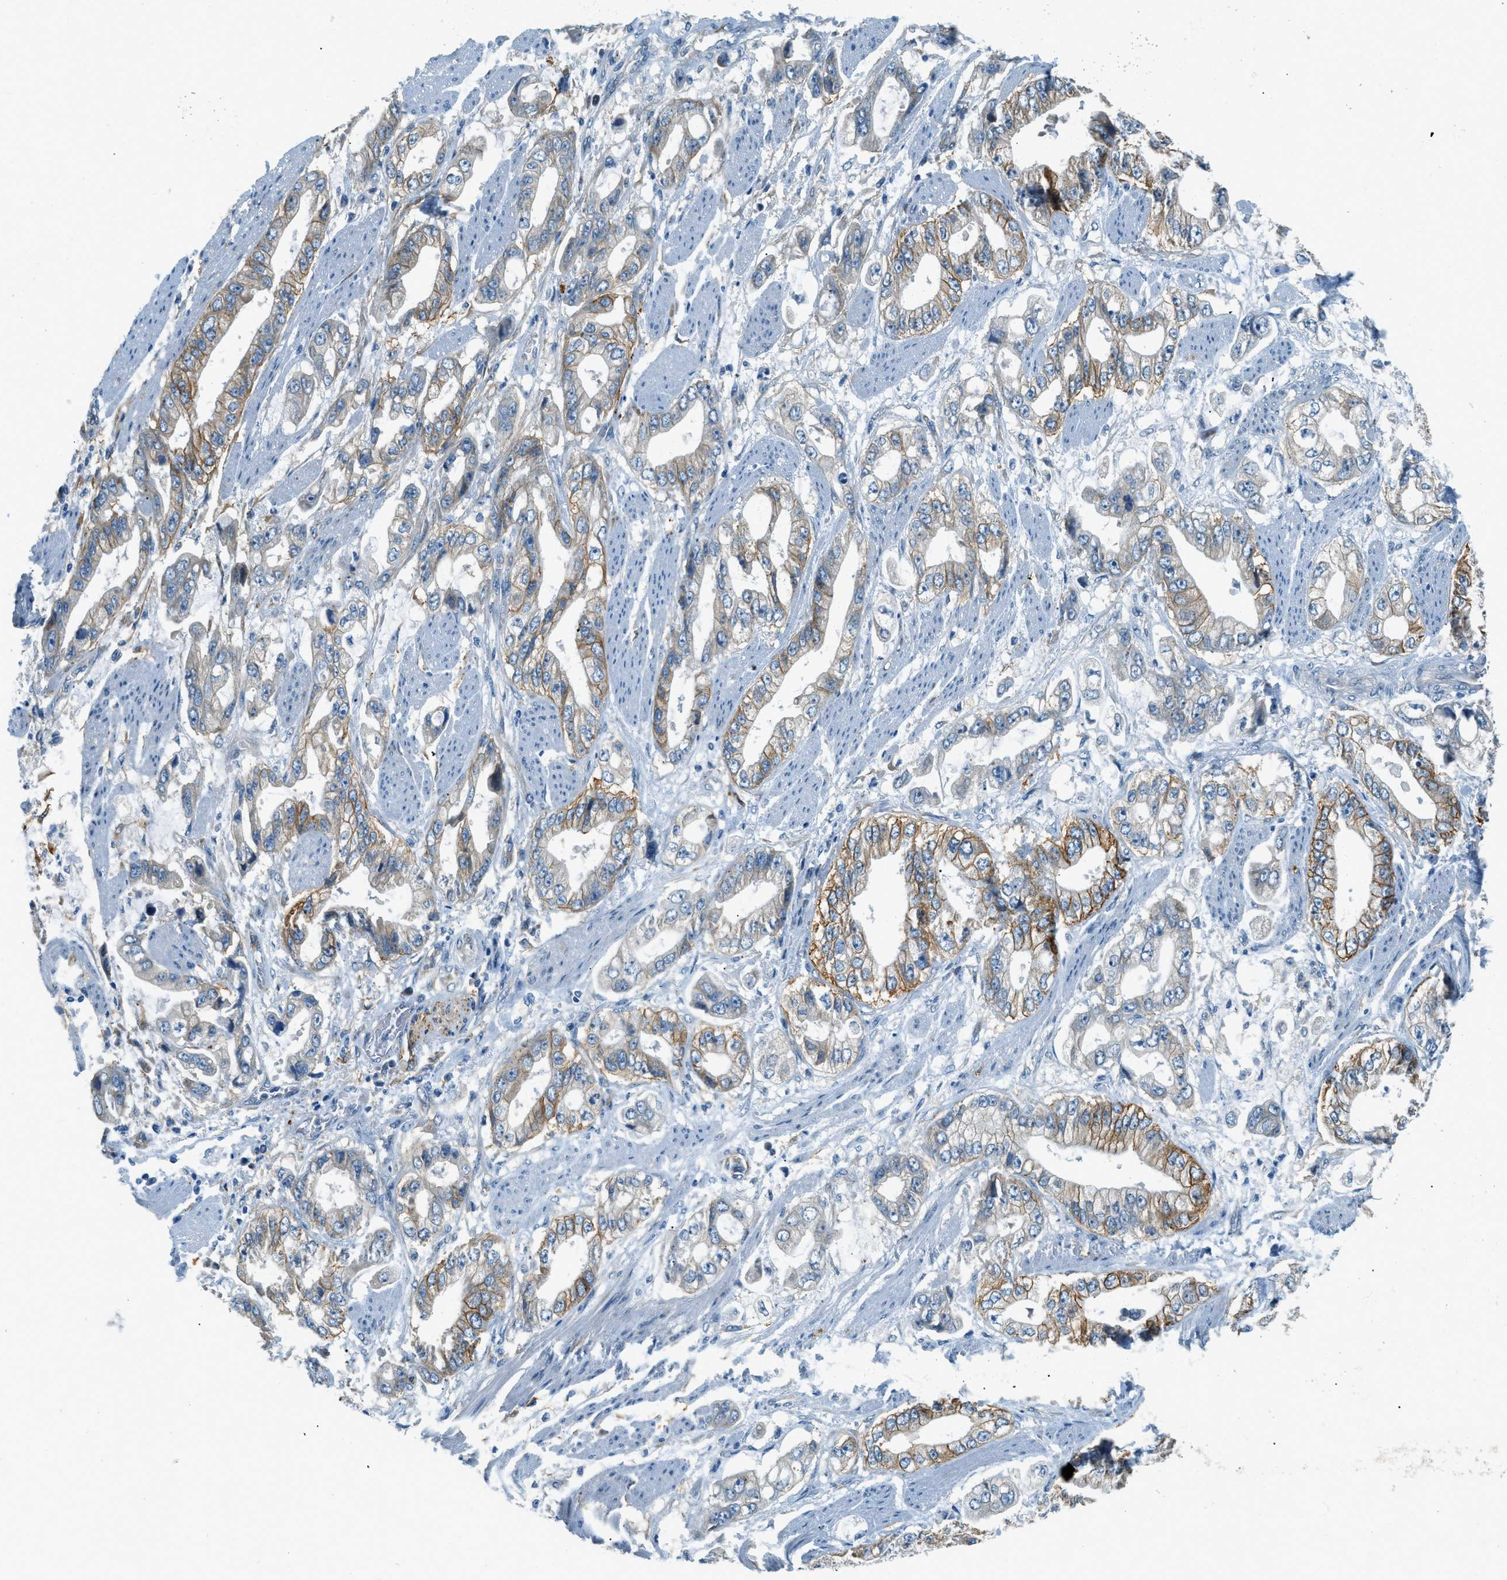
{"staining": {"intensity": "moderate", "quantity": "25%-75%", "location": "cytoplasmic/membranous"}, "tissue": "stomach cancer", "cell_type": "Tumor cells", "image_type": "cancer", "snomed": [{"axis": "morphology", "description": "Normal tissue, NOS"}, {"axis": "morphology", "description": "Adenocarcinoma, NOS"}, {"axis": "topography", "description": "Stomach"}], "caption": "Stomach cancer (adenocarcinoma) was stained to show a protein in brown. There is medium levels of moderate cytoplasmic/membranous positivity in about 25%-75% of tumor cells.", "gene": "ZNF367", "patient": {"sex": "male", "age": 62}}